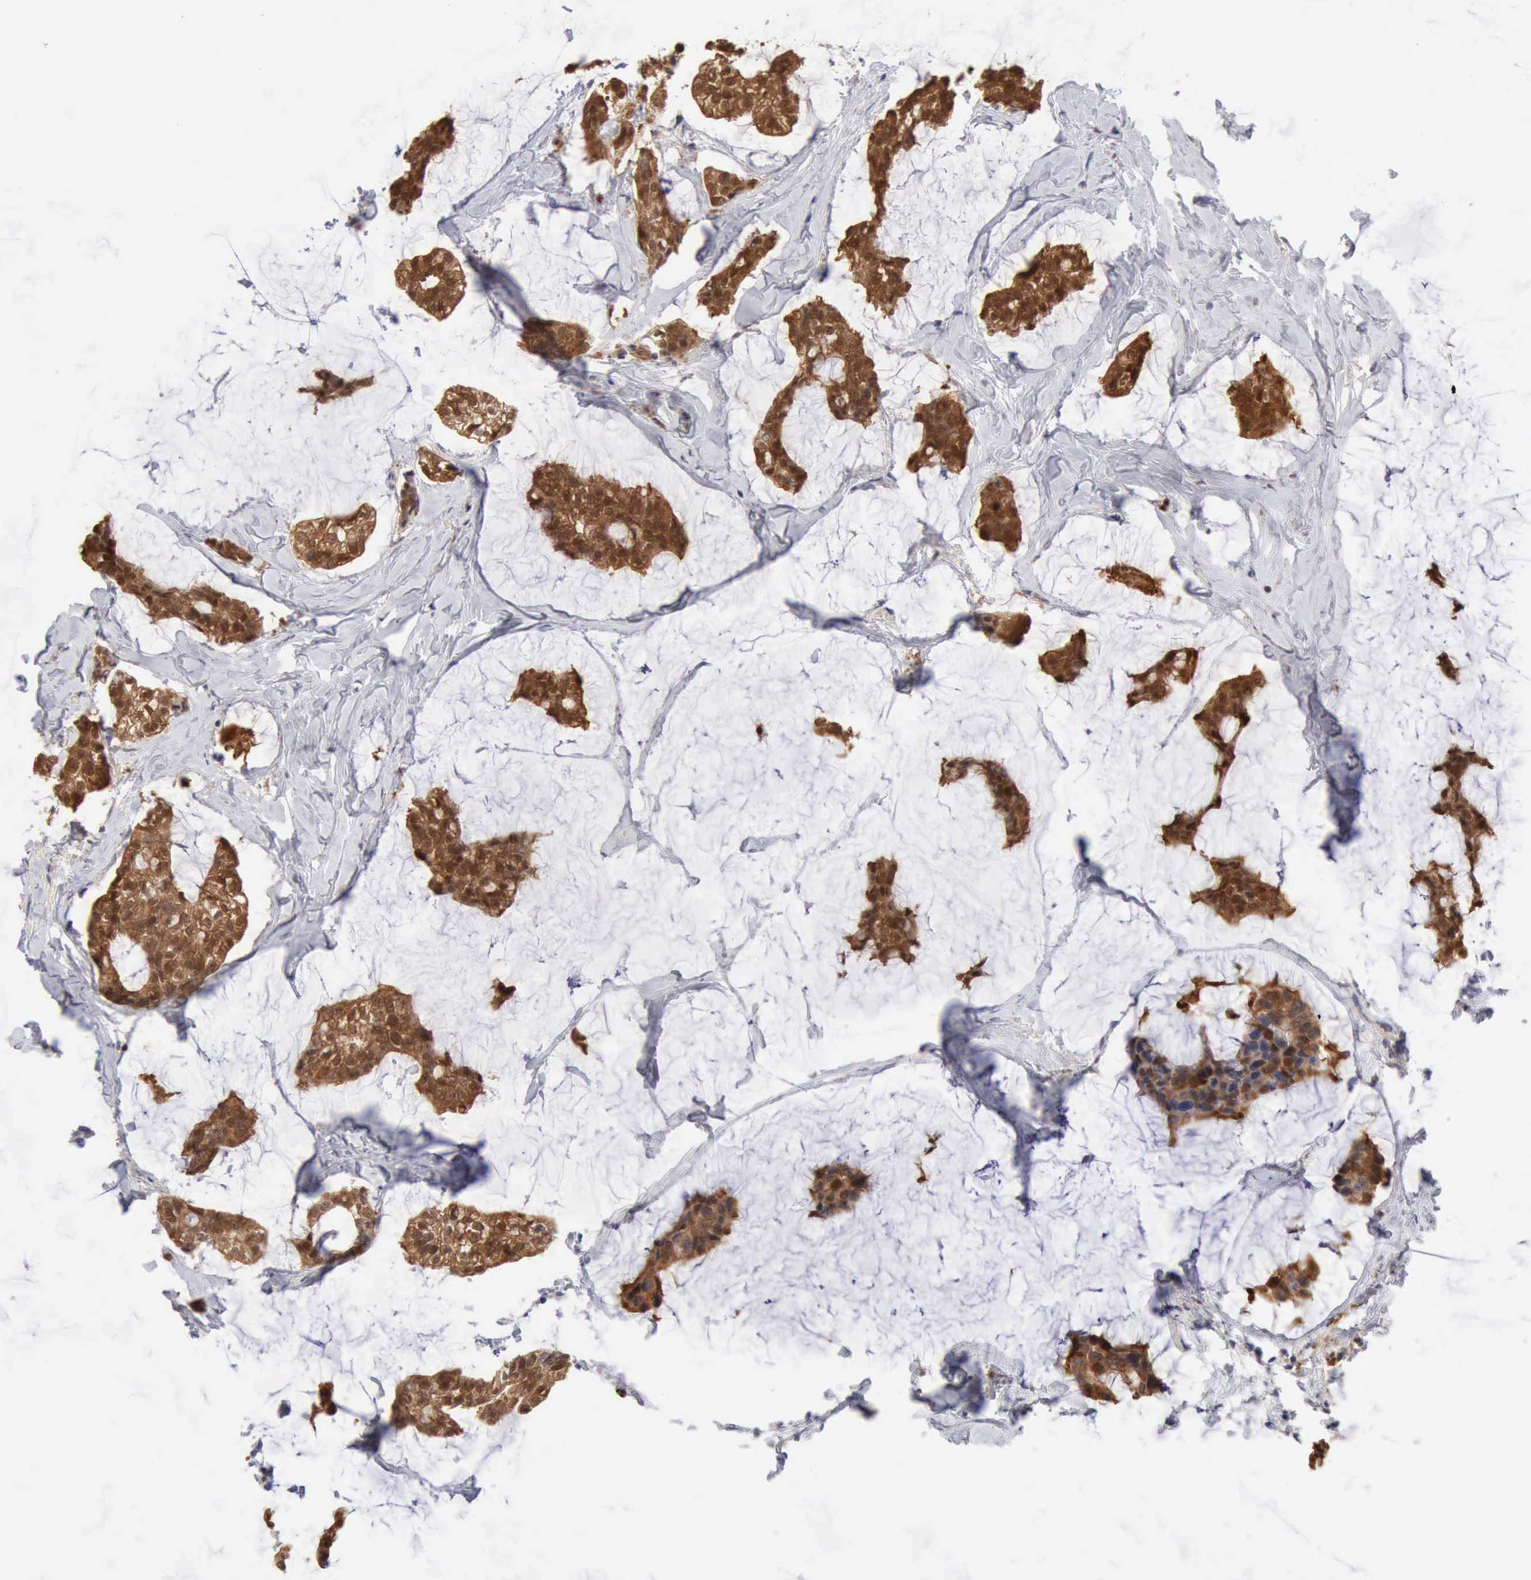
{"staining": {"intensity": "strong", "quantity": ">75%", "location": "cytoplasmic/membranous,nuclear"}, "tissue": "breast cancer", "cell_type": "Tumor cells", "image_type": "cancer", "snomed": [{"axis": "morphology", "description": "Duct carcinoma"}, {"axis": "topography", "description": "Breast"}], "caption": "Immunohistochemical staining of human breast infiltrating ductal carcinoma displays high levels of strong cytoplasmic/membranous and nuclear protein positivity in about >75% of tumor cells.", "gene": "PTGR2", "patient": {"sex": "female", "age": 93}}